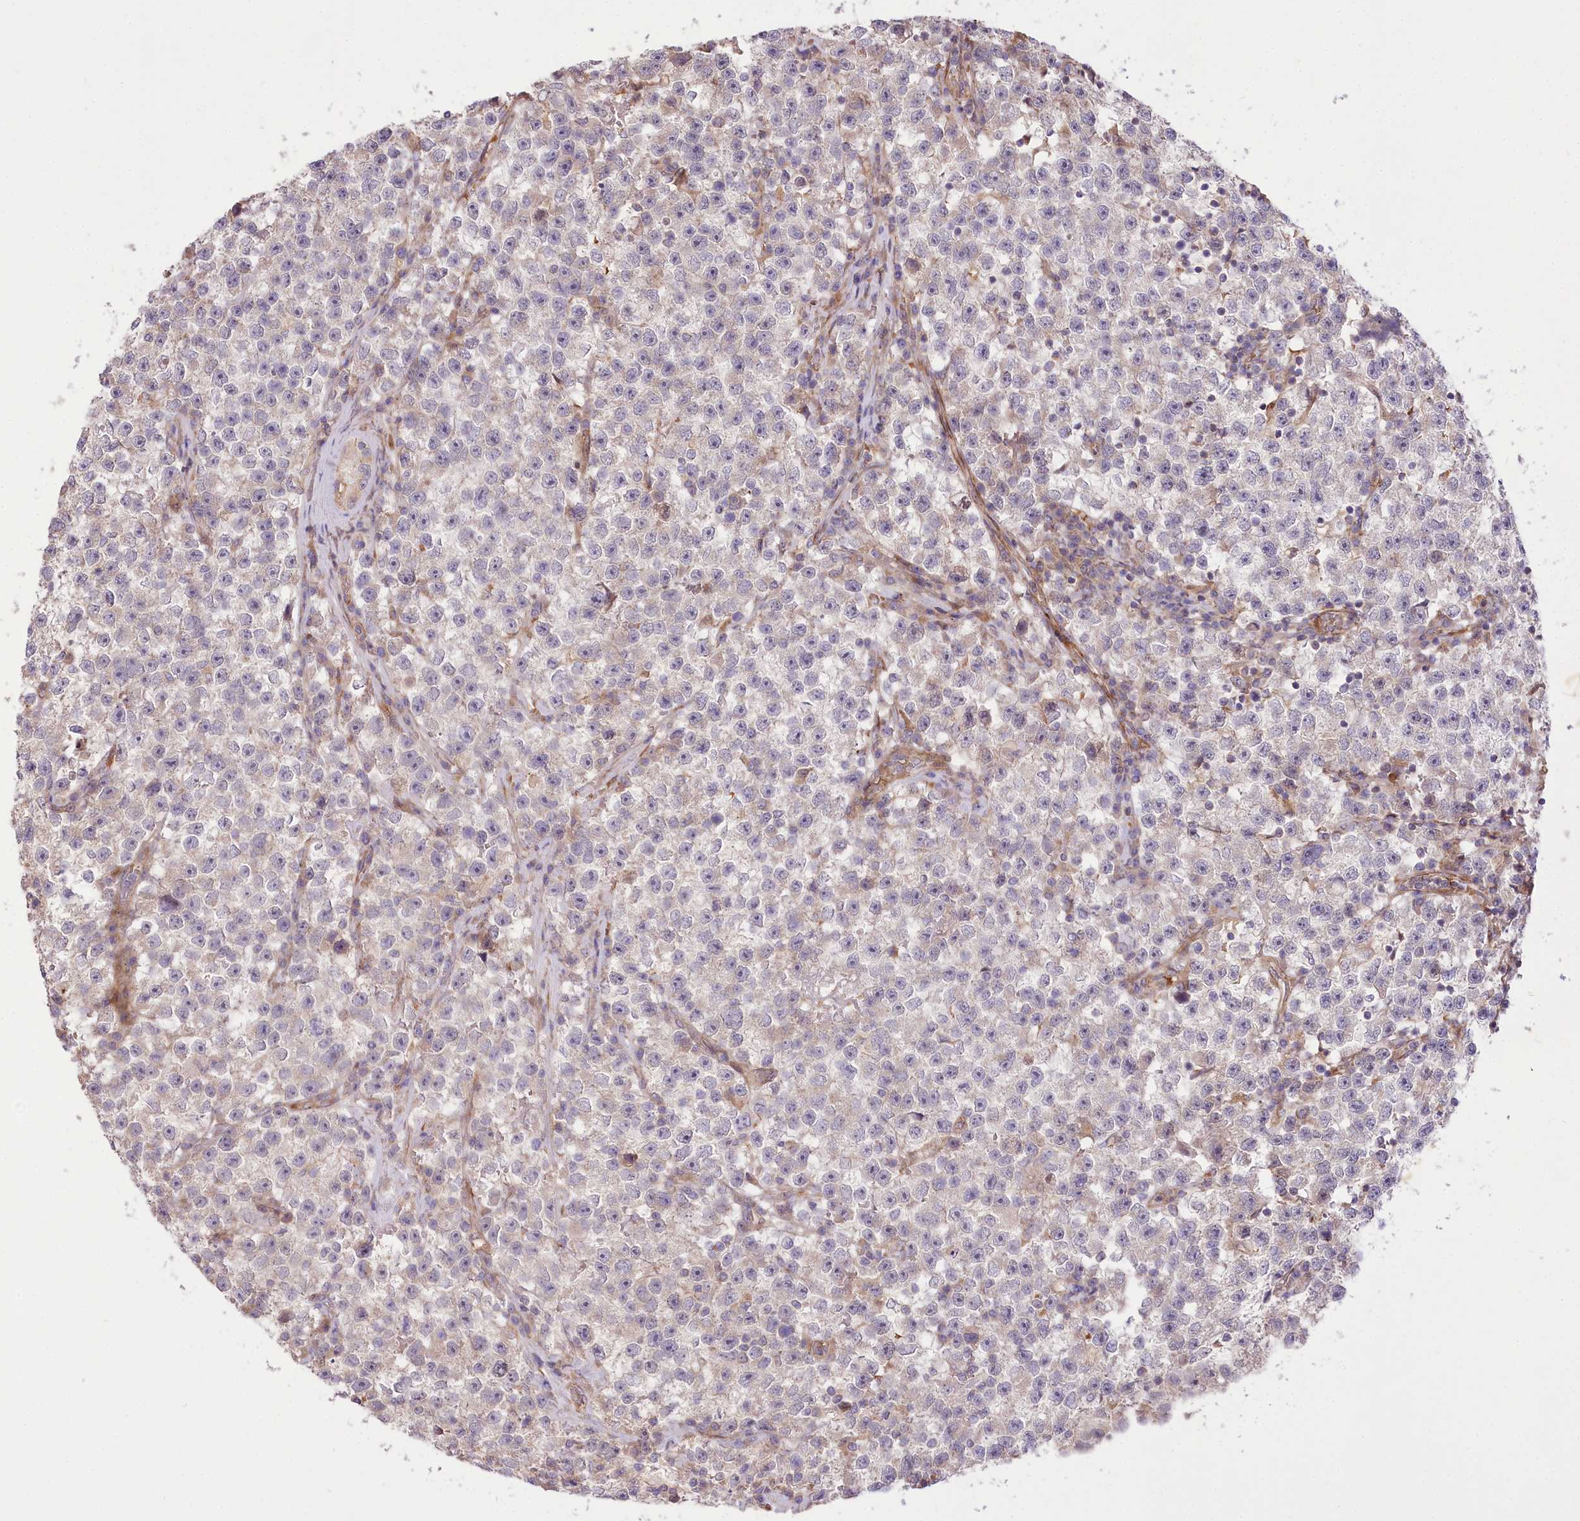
{"staining": {"intensity": "negative", "quantity": "none", "location": "none"}, "tissue": "testis cancer", "cell_type": "Tumor cells", "image_type": "cancer", "snomed": [{"axis": "morphology", "description": "Seminoma, NOS"}, {"axis": "topography", "description": "Testis"}], "caption": "Immunohistochemistry of human testis cancer (seminoma) reveals no staining in tumor cells.", "gene": "TRUB1", "patient": {"sex": "male", "age": 22}}